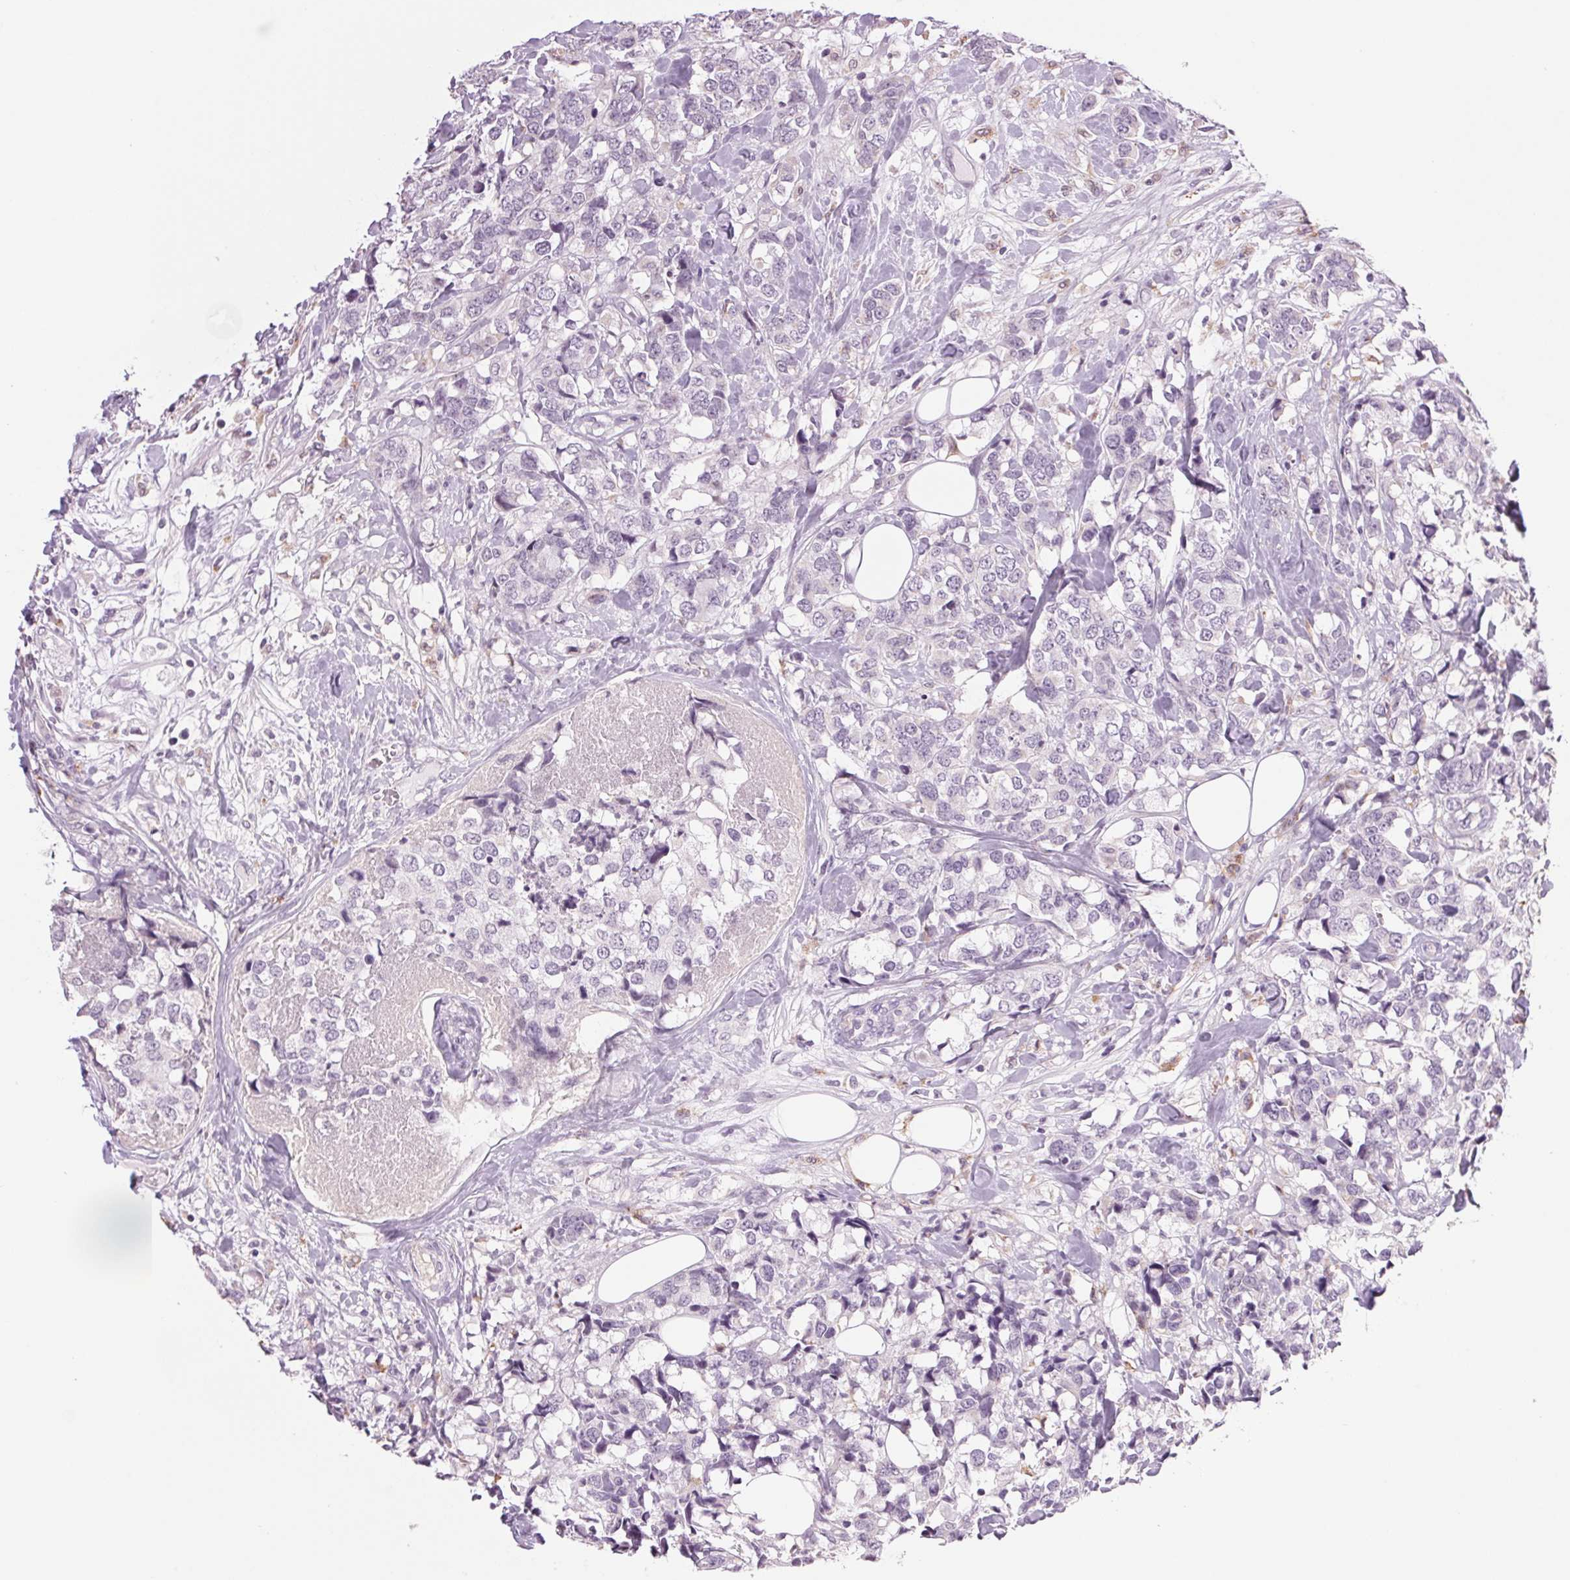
{"staining": {"intensity": "negative", "quantity": "none", "location": "none"}, "tissue": "breast cancer", "cell_type": "Tumor cells", "image_type": "cancer", "snomed": [{"axis": "morphology", "description": "Lobular carcinoma"}, {"axis": "topography", "description": "Breast"}], "caption": "Photomicrograph shows no significant protein positivity in tumor cells of breast lobular carcinoma.", "gene": "MPO", "patient": {"sex": "female", "age": 59}}